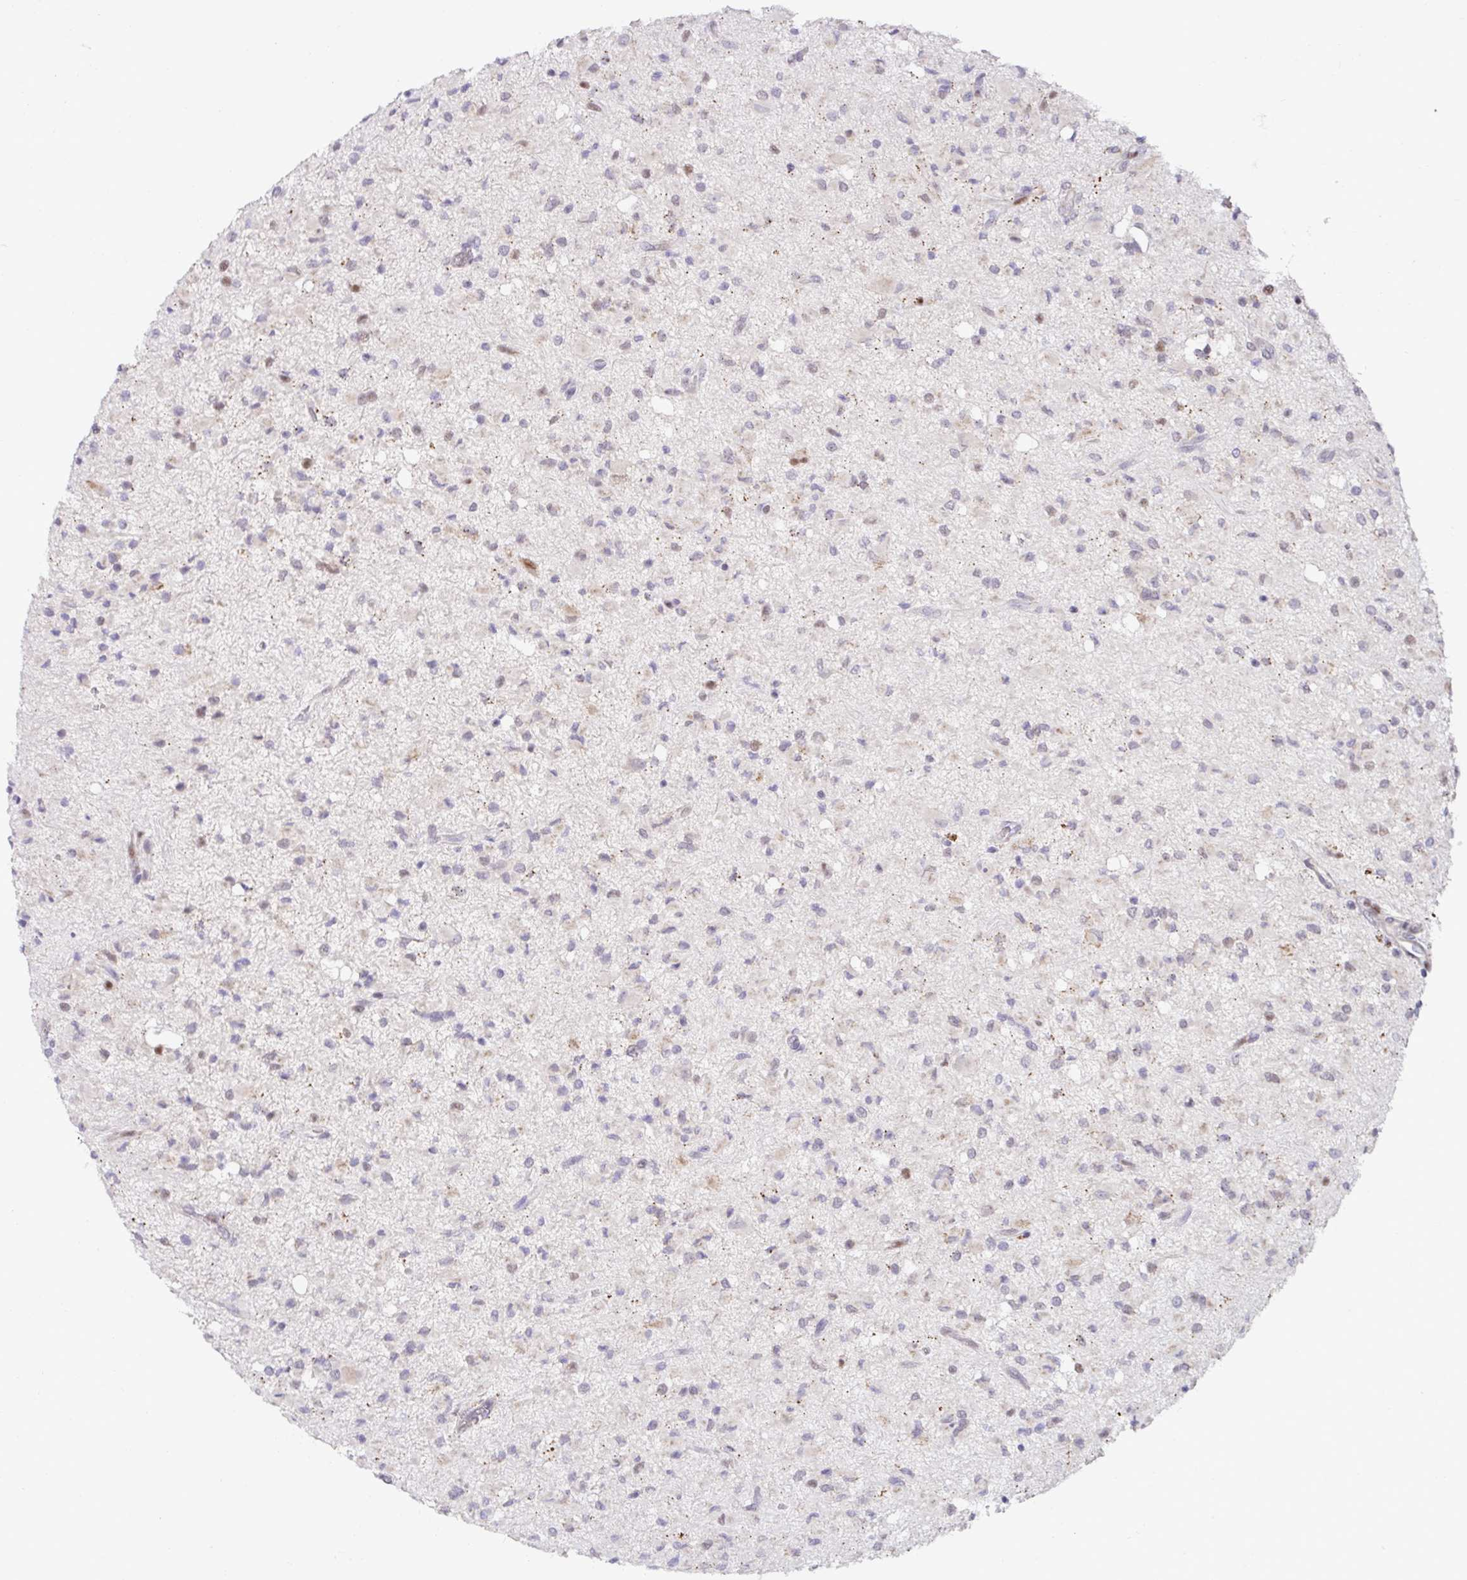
{"staining": {"intensity": "negative", "quantity": "none", "location": "none"}, "tissue": "glioma", "cell_type": "Tumor cells", "image_type": "cancer", "snomed": [{"axis": "morphology", "description": "Glioma, malignant, Low grade"}, {"axis": "topography", "description": "Brain"}], "caption": "A high-resolution photomicrograph shows immunohistochemistry (IHC) staining of malignant low-grade glioma, which exhibits no significant staining in tumor cells.", "gene": "DZIP1", "patient": {"sex": "female", "age": 33}}